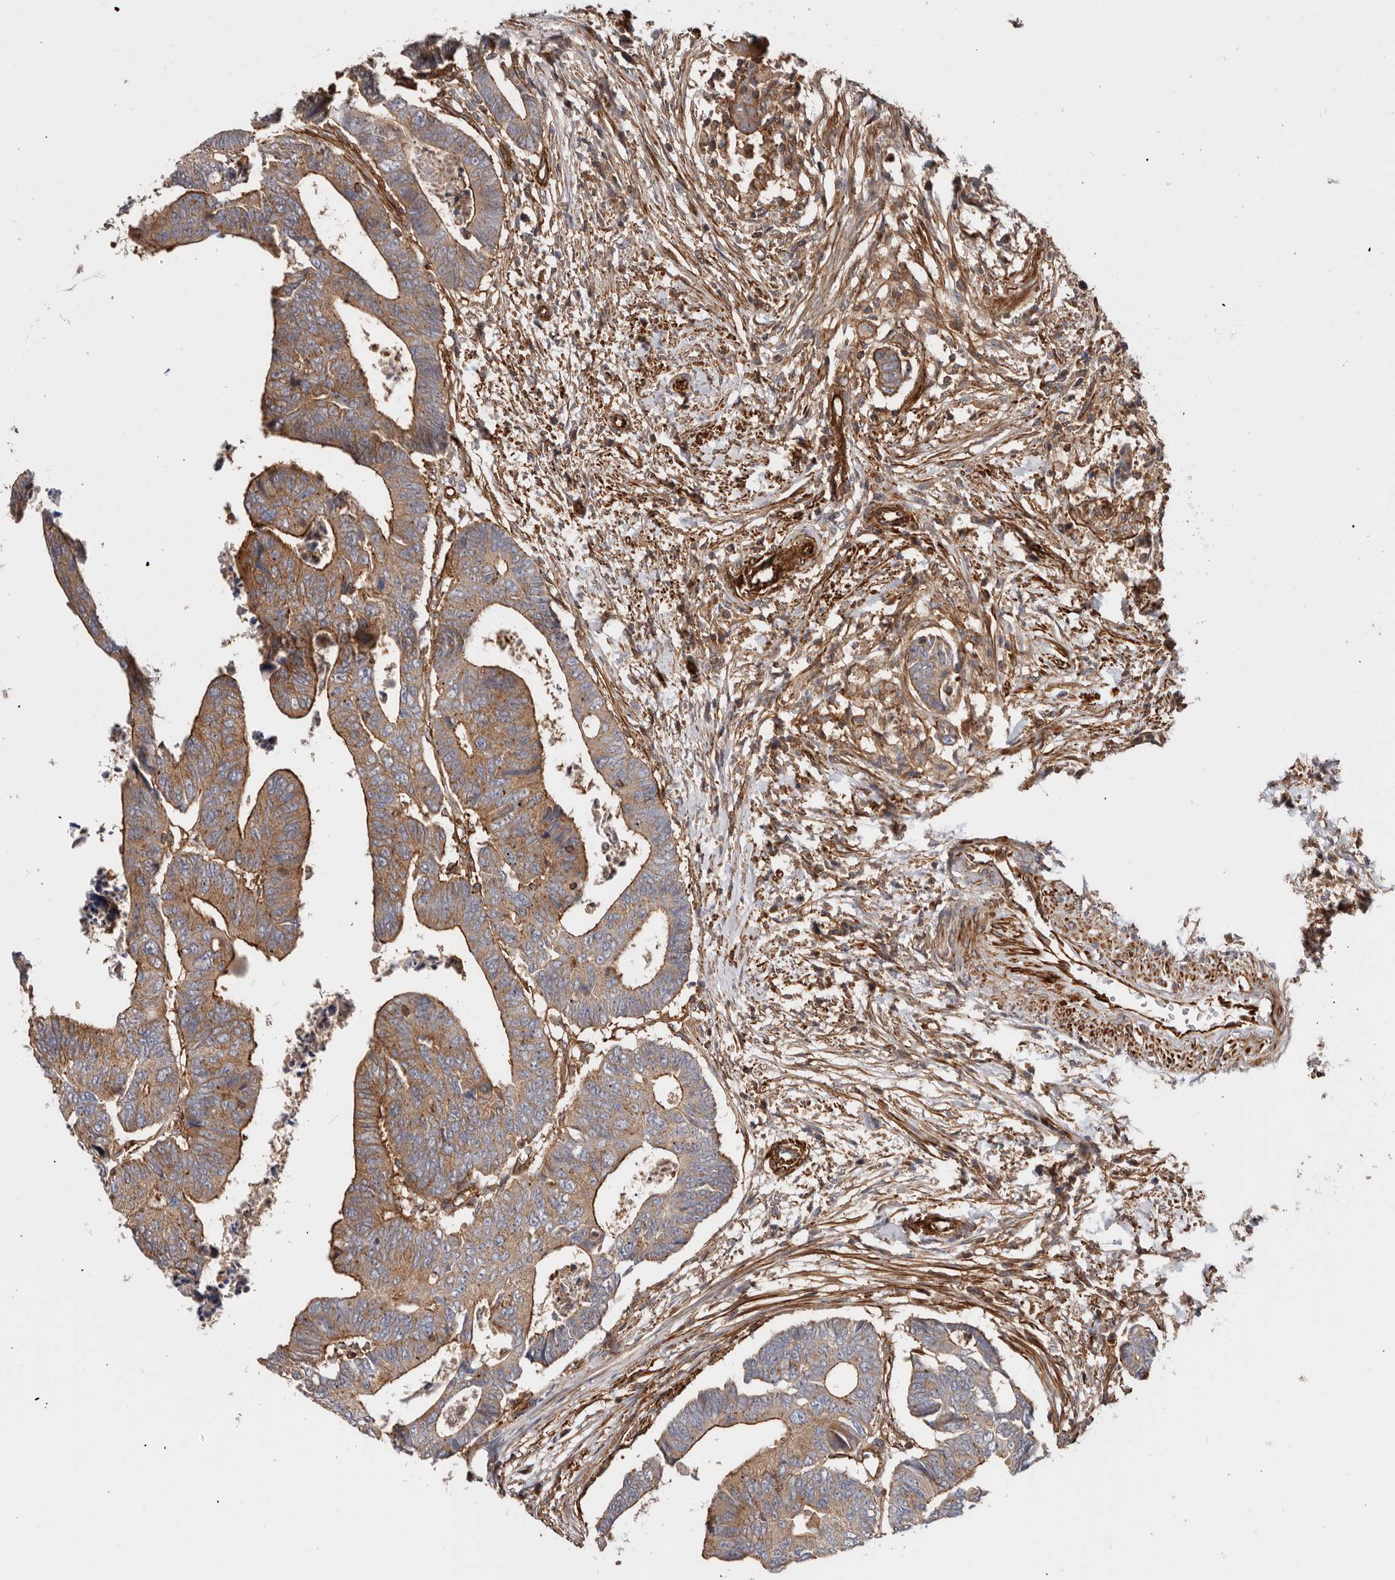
{"staining": {"intensity": "moderate", "quantity": ">75%", "location": "cytoplasmic/membranous"}, "tissue": "colorectal cancer", "cell_type": "Tumor cells", "image_type": "cancer", "snomed": [{"axis": "morphology", "description": "Adenocarcinoma, NOS"}, {"axis": "topography", "description": "Rectum"}], "caption": "Immunohistochemistry (IHC) (DAB) staining of colorectal cancer (adenocarcinoma) demonstrates moderate cytoplasmic/membranous protein expression in approximately >75% of tumor cells.", "gene": "TMC7", "patient": {"sex": "female", "age": 65}}